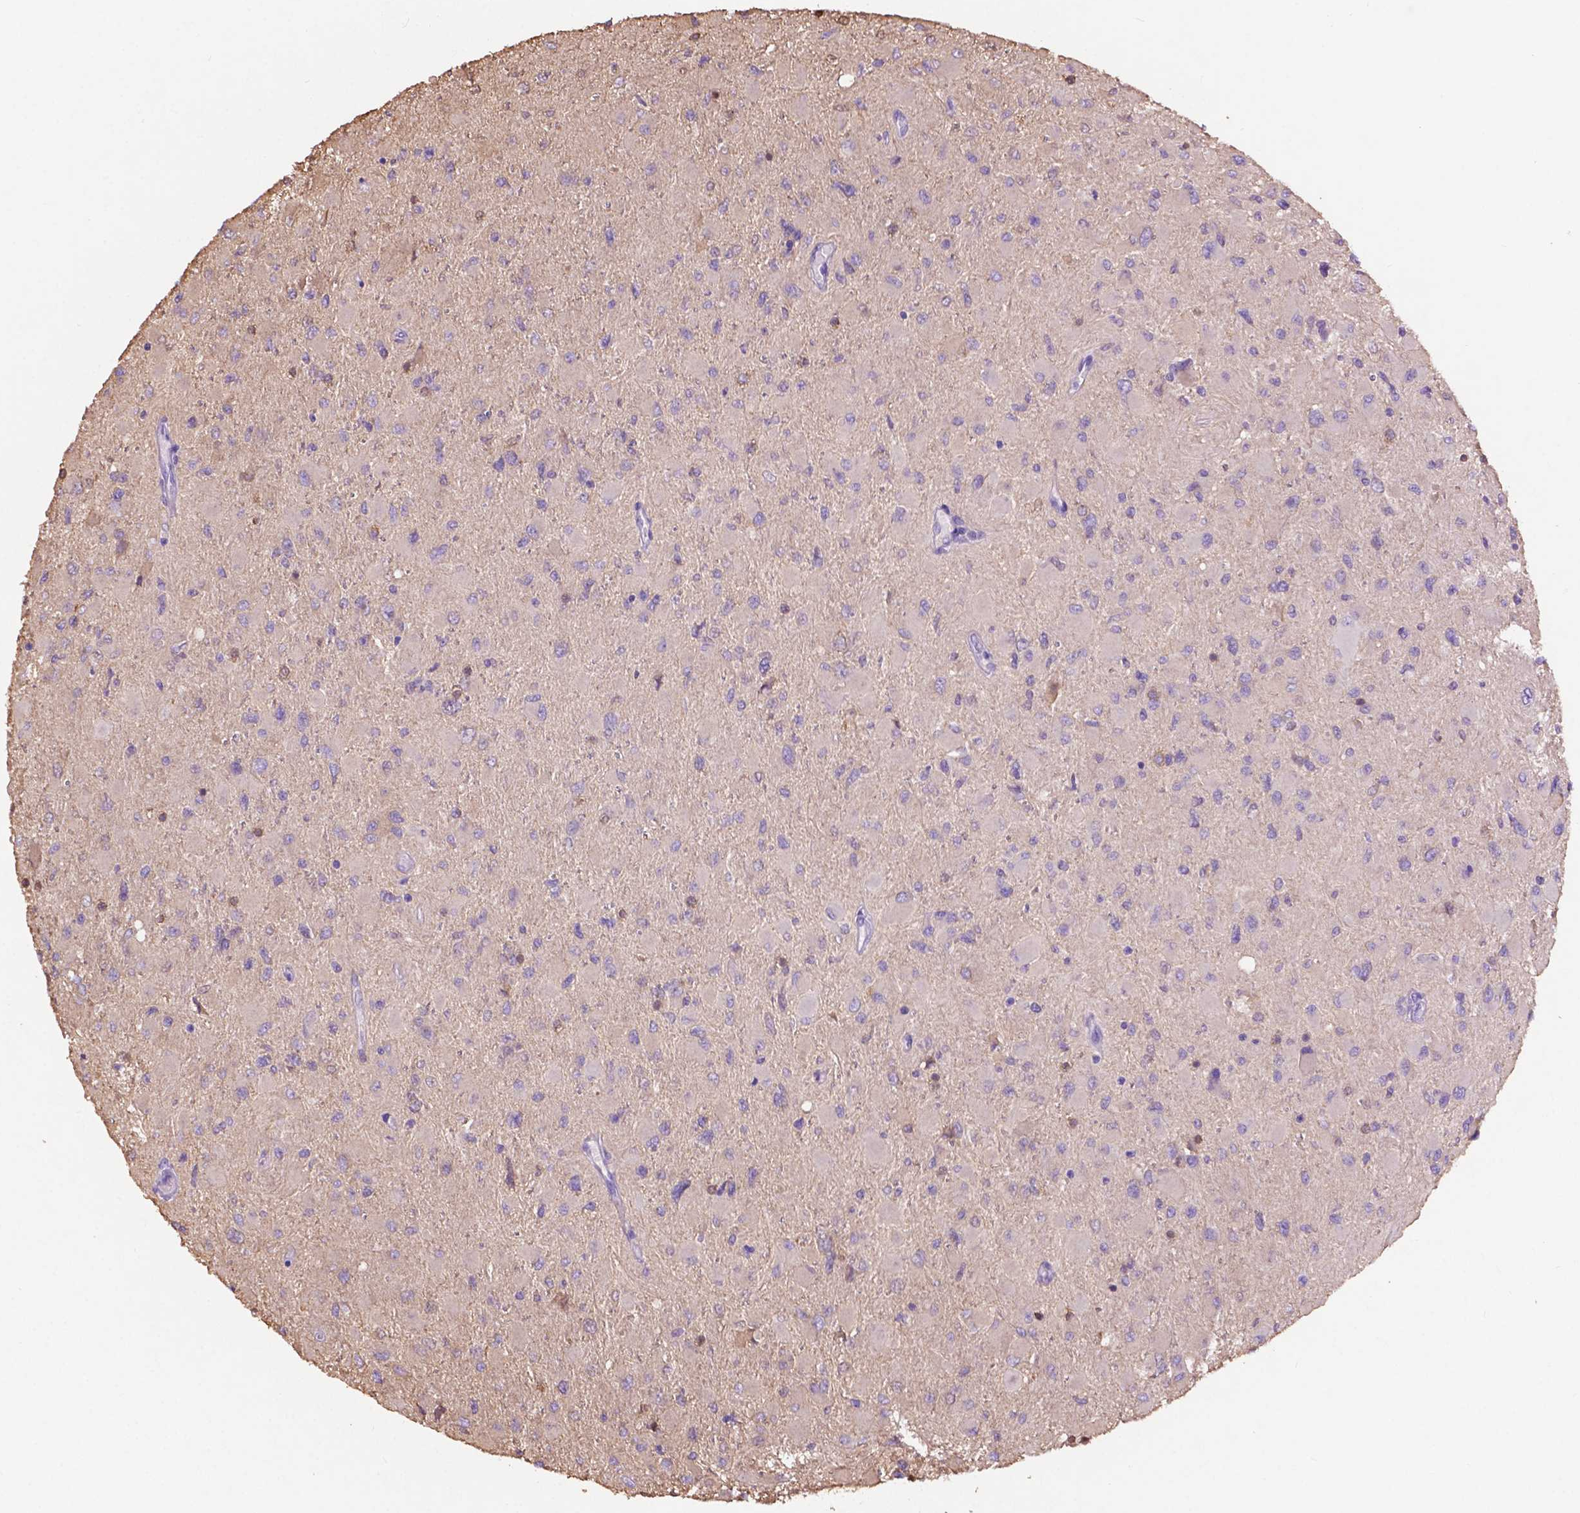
{"staining": {"intensity": "negative", "quantity": "none", "location": "none"}, "tissue": "glioma", "cell_type": "Tumor cells", "image_type": "cancer", "snomed": [{"axis": "morphology", "description": "Glioma, malignant, High grade"}, {"axis": "topography", "description": "Cerebral cortex"}], "caption": "This is a micrograph of IHC staining of glioma, which shows no positivity in tumor cells. (Brightfield microscopy of DAB (3,3'-diaminobenzidine) immunohistochemistry at high magnification).", "gene": "GDPD5", "patient": {"sex": "female", "age": 36}}